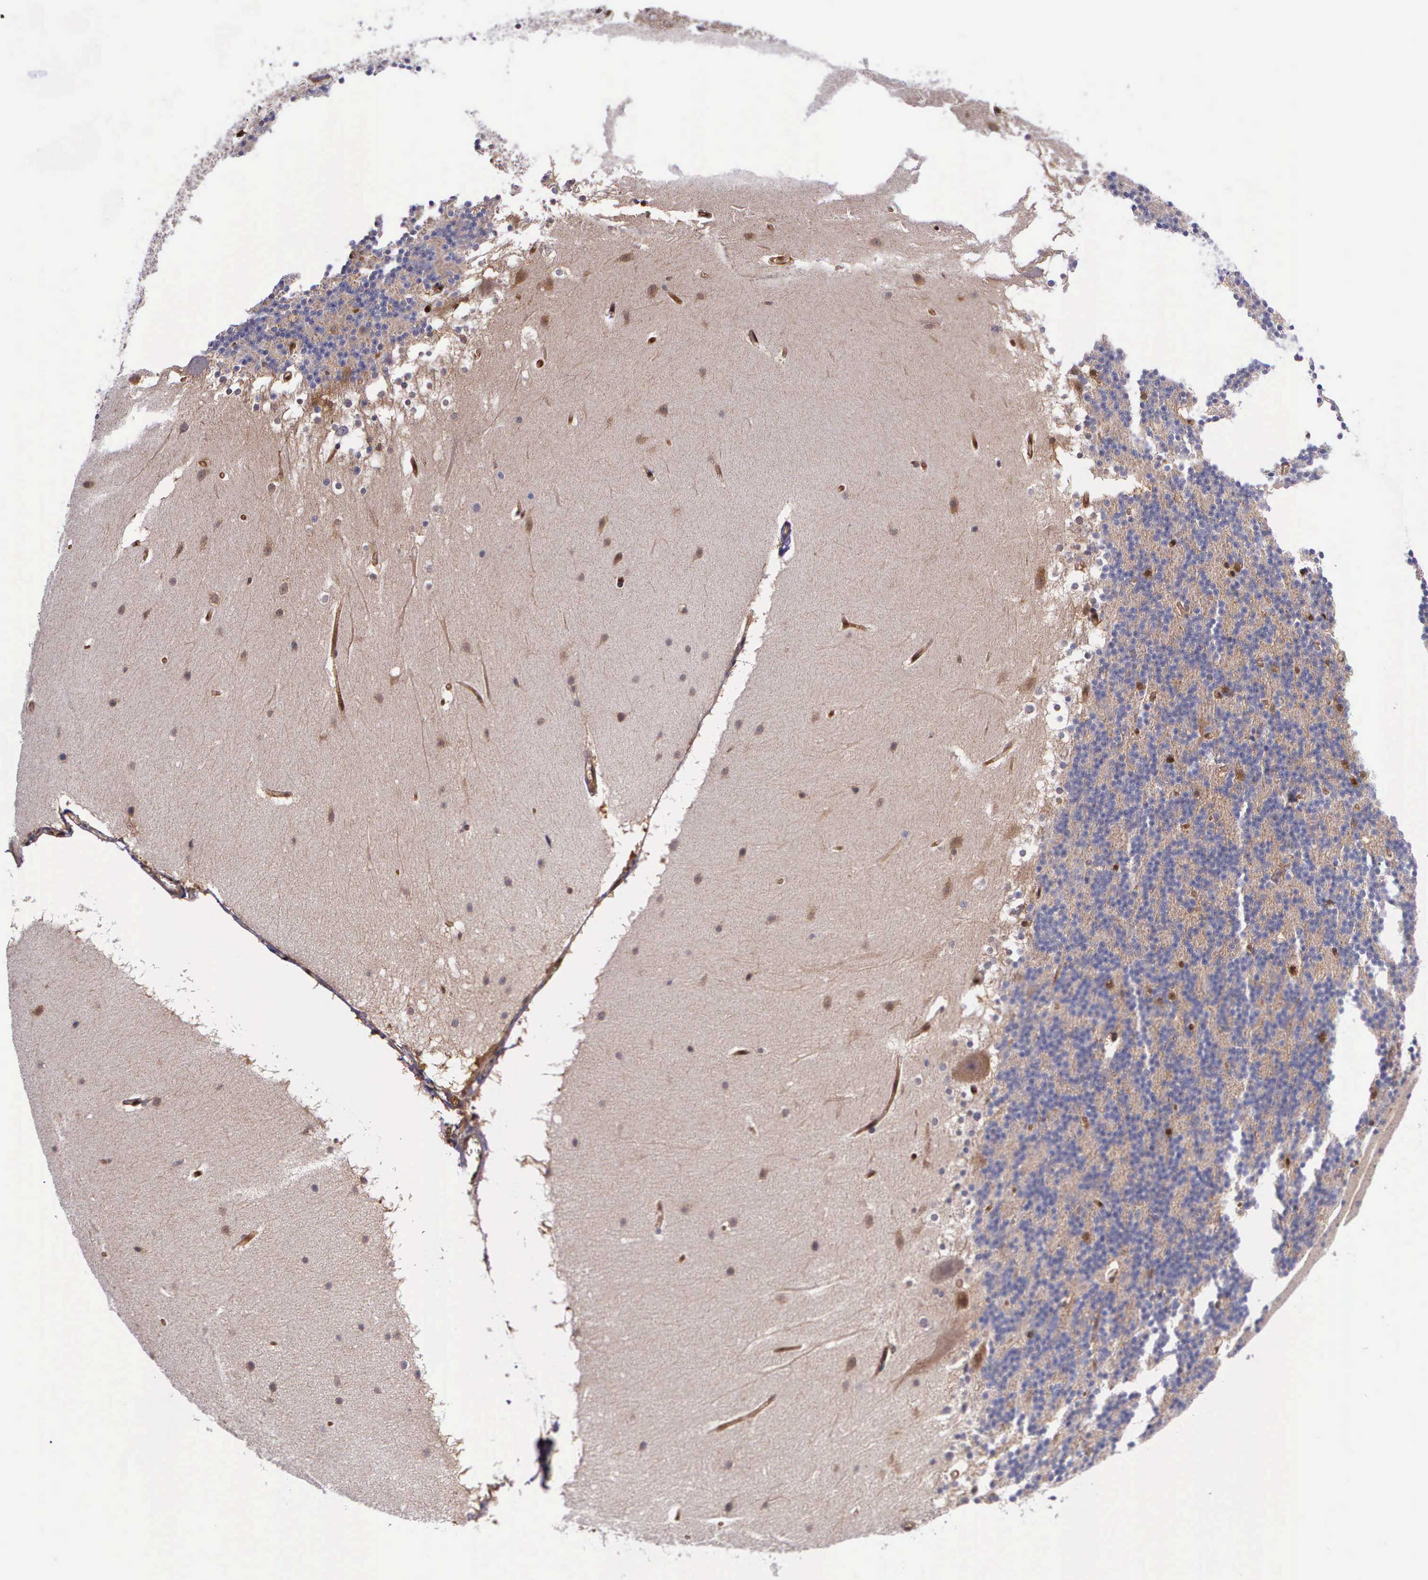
{"staining": {"intensity": "moderate", "quantity": "<25%", "location": "cytoplasmic/membranous,nuclear"}, "tissue": "cerebellum", "cell_type": "Cells in granular layer", "image_type": "normal", "snomed": [{"axis": "morphology", "description": "Normal tissue, NOS"}, {"axis": "topography", "description": "Cerebellum"}], "caption": "Protein analysis of unremarkable cerebellum exhibits moderate cytoplasmic/membranous,nuclear staining in approximately <25% of cells in granular layer. Nuclei are stained in blue.", "gene": "GMPR2", "patient": {"sex": "female", "age": 19}}